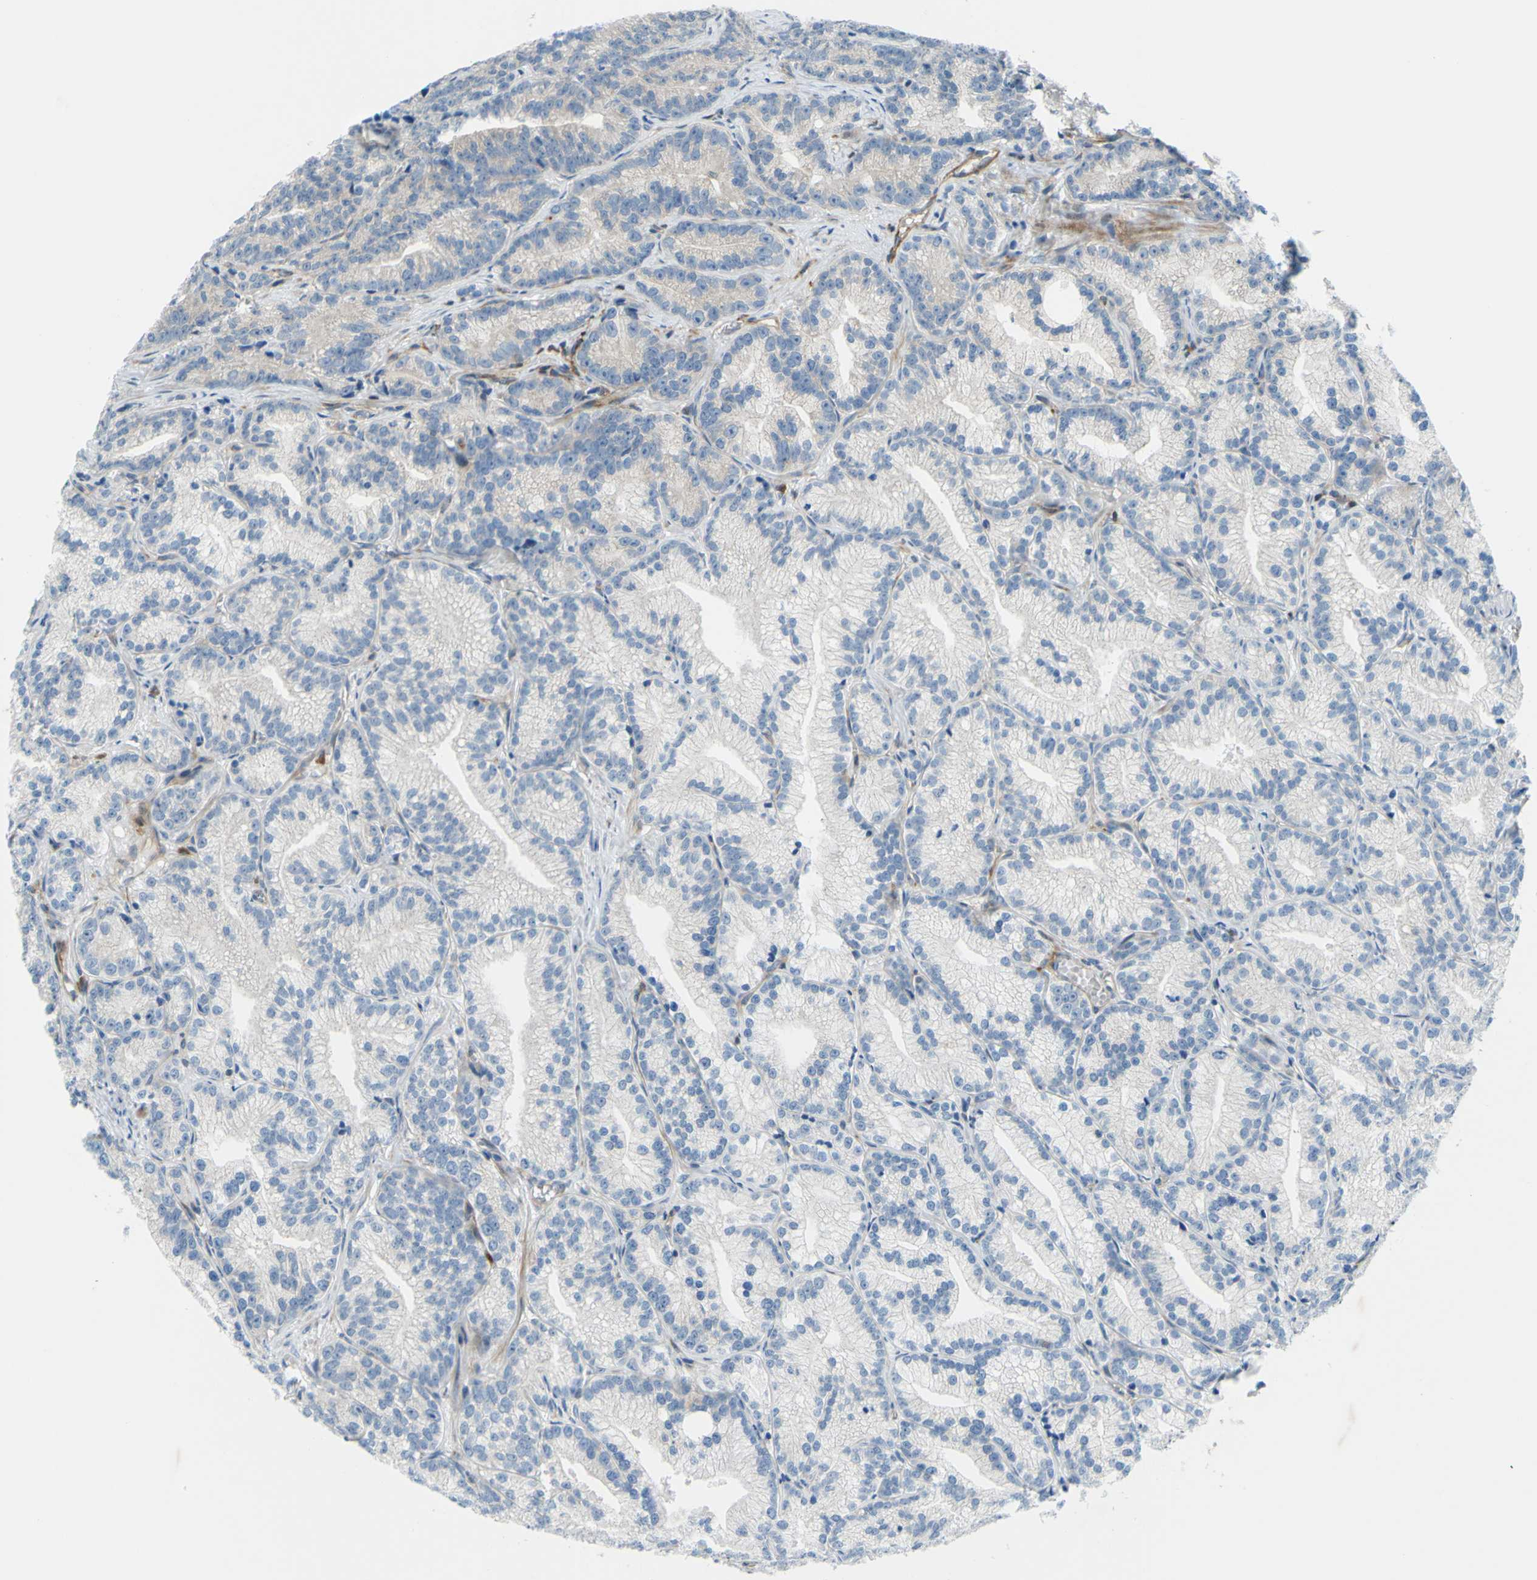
{"staining": {"intensity": "negative", "quantity": "none", "location": "none"}, "tissue": "prostate cancer", "cell_type": "Tumor cells", "image_type": "cancer", "snomed": [{"axis": "morphology", "description": "Adenocarcinoma, Low grade"}, {"axis": "topography", "description": "Prostate"}], "caption": "Histopathology image shows no protein expression in tumor cells of prostate cancer (adenocarcinoma (low-grade)) tissue.", "gene": "PAK2", "patient": {"sex": "male", "age": 89}}